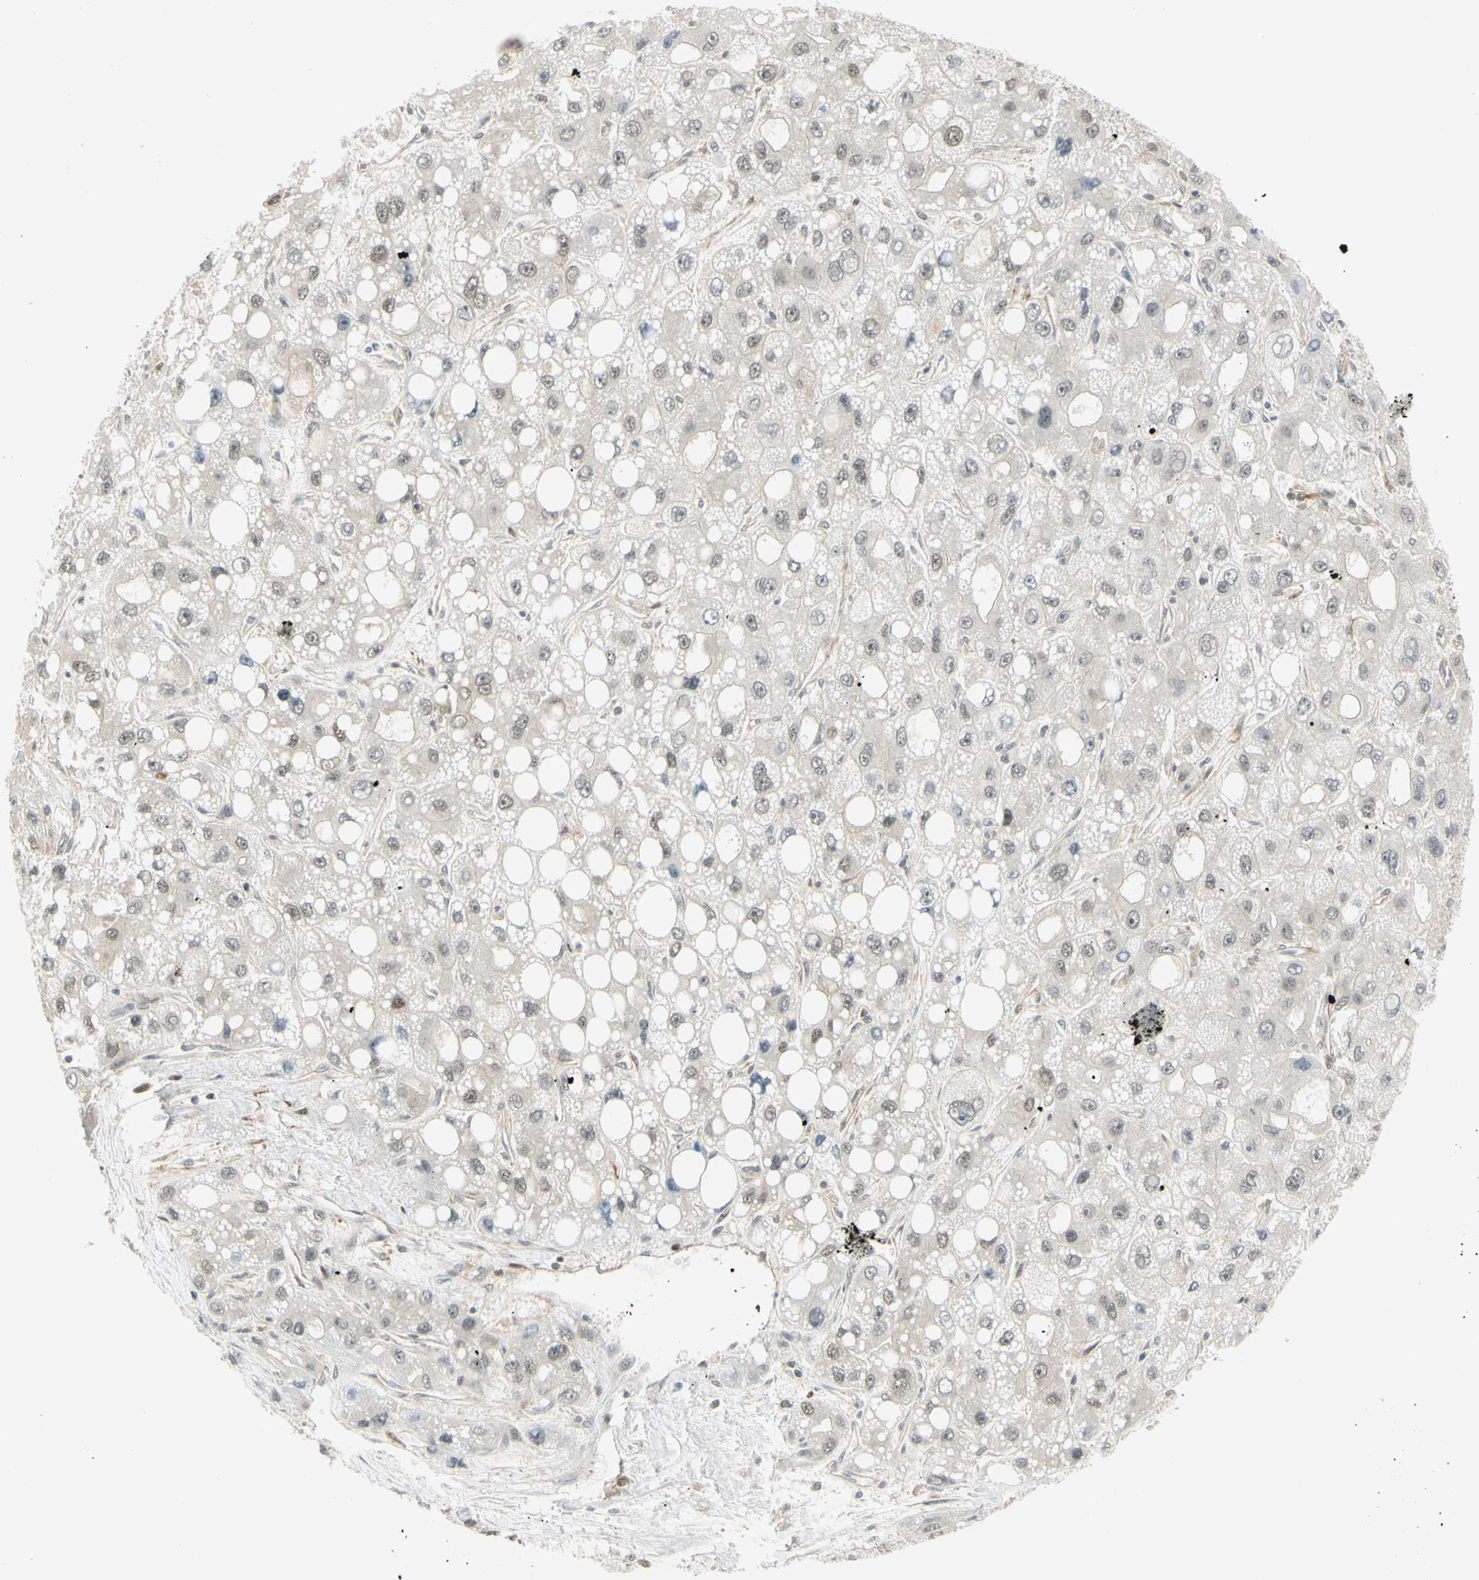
{"staining": {"intensity": "negative", "quantity": "none", "location": "none"}, "tissue": "liver cancer", "cell_type": "Tumor cells", "image_type": "cancer", "snomed": [{"axis": "morphology", "description": "Carcinoma, Hepatocellular, NOS"}, {"axis": "topography", "description": "Liver"}], "caption": "An immunohistochemistry image of liver hepatocellular carcinoma is shown. There is no staining in tumor cells of liver hepatocellular carcinoma.", "gene": "IPO5", "patient": {"sex": "male", "age": 55}}